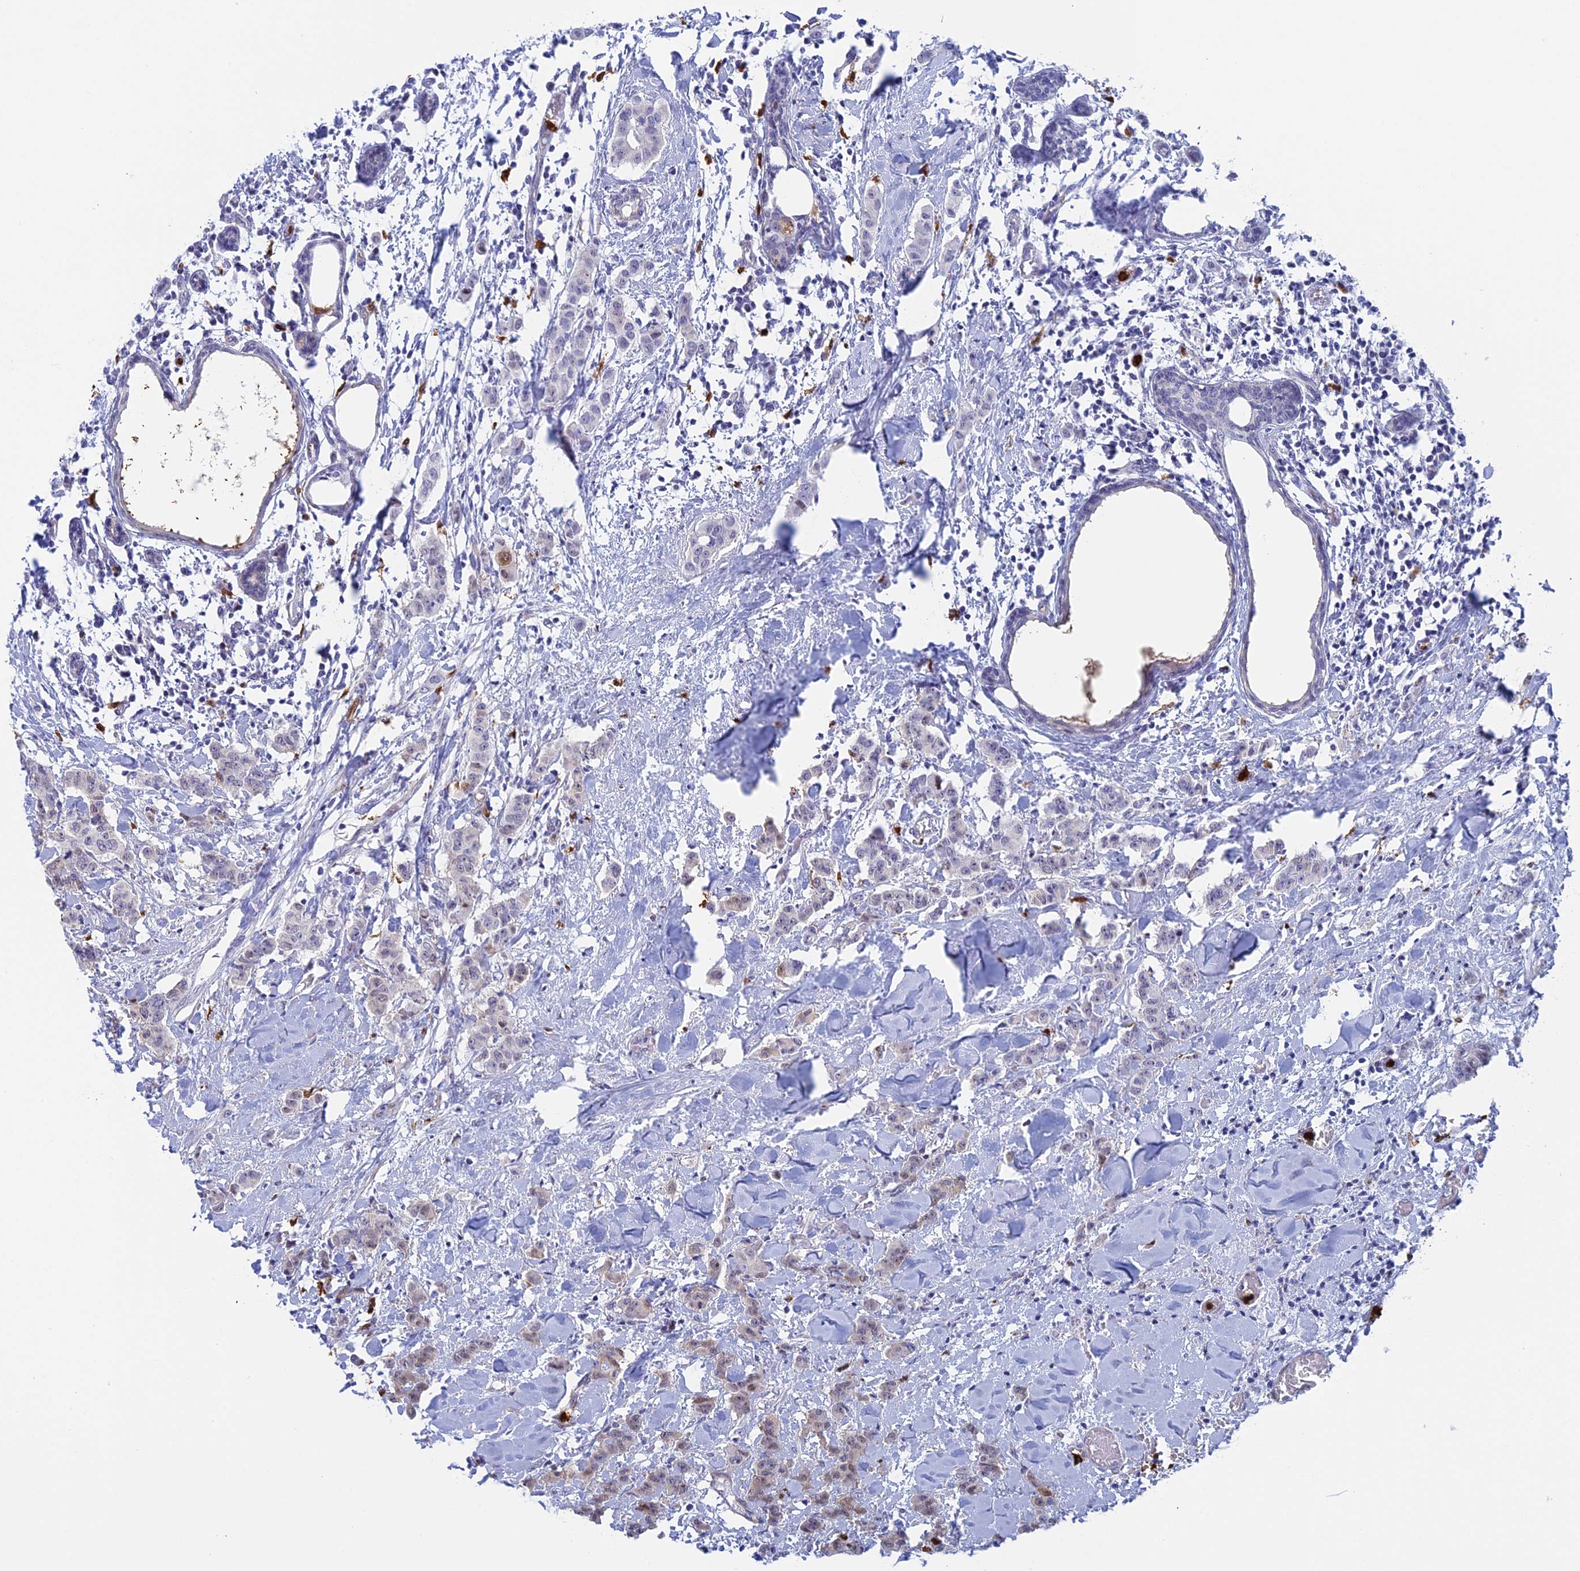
{"staining": {"intensity": "weak", "quantity": "<25%", "location": "nuclear"}, "tissue": "breast cancer", "cell_type": "Tumor cells", "image_type": "cancer", "snomed": [{"axis": "morphology", "description": "Duct carcinoma"}, {"axis": "topography", "description": "Breast"}], "caption": "Immunohistochemistry (IHC) image of human breast cancer (invasive ductal carcinoma) stained for a protein (brown), which displays no positivity in tumor cells.", "gene": "SLC26A1", "patient": {"sex": "female", "age": 40}}